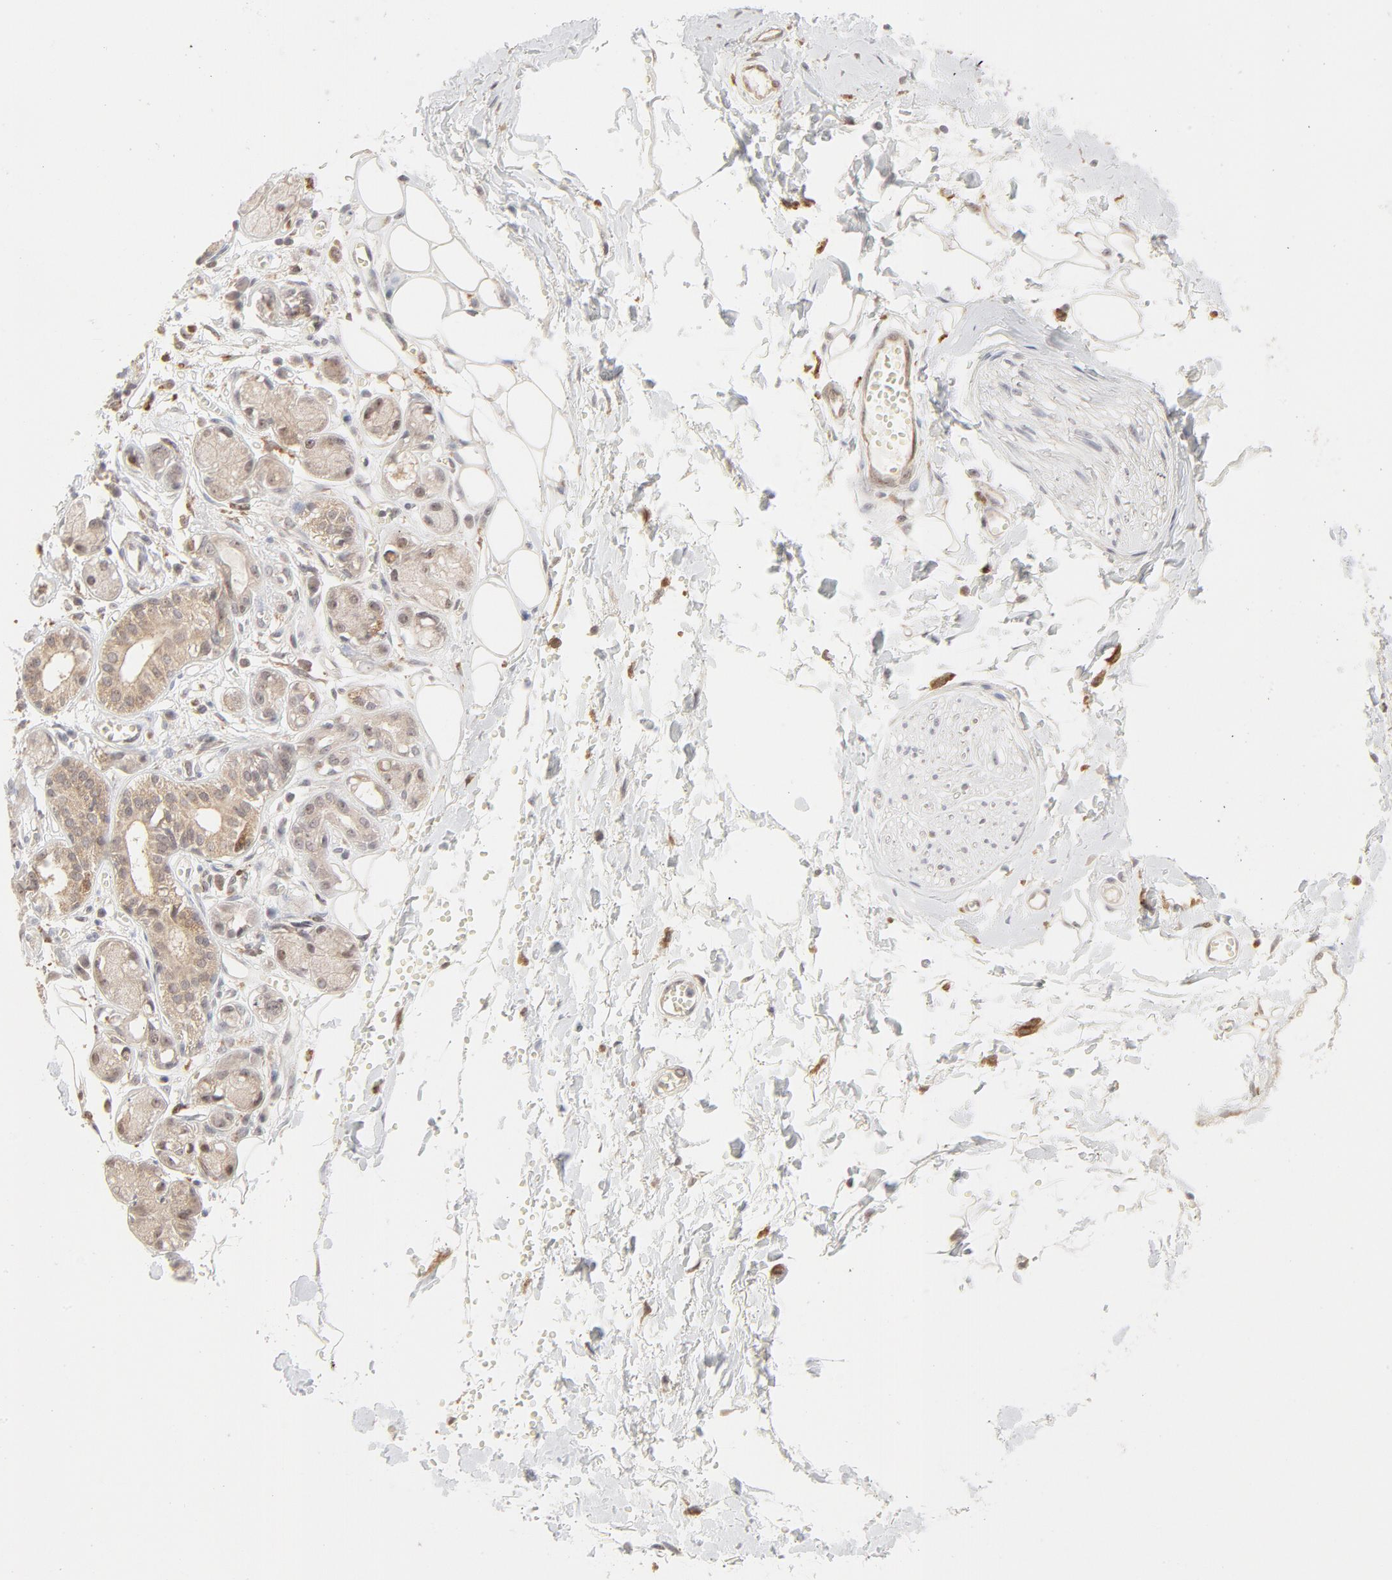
{"staining": {"intensity": "negative", "quantity": "none", "location": "none"}, "tissue": "adipose tissue", "cell_type": "Adipocytes", "image_type": "normal", "snomed": [{"axis": "morphology", "description": "Normal tissue, NOS"}, {"axis": "morphology", "description": "Inflammation, NOS"}, {"axis": "topography", "description": "Salivary gland"}, {"axis": "topography", "description": "Peripheral nerve tissue"}], "caption": "Protein analysis of unremarkable adipose tissue exhibits no significant positivity in adipocytes. The staining is performed using DAB brown chromogen with nuclei counter-stained in using hematoxylin.", "gene": "RAB5C", "patient": {"sex": "female", "age": 75}}